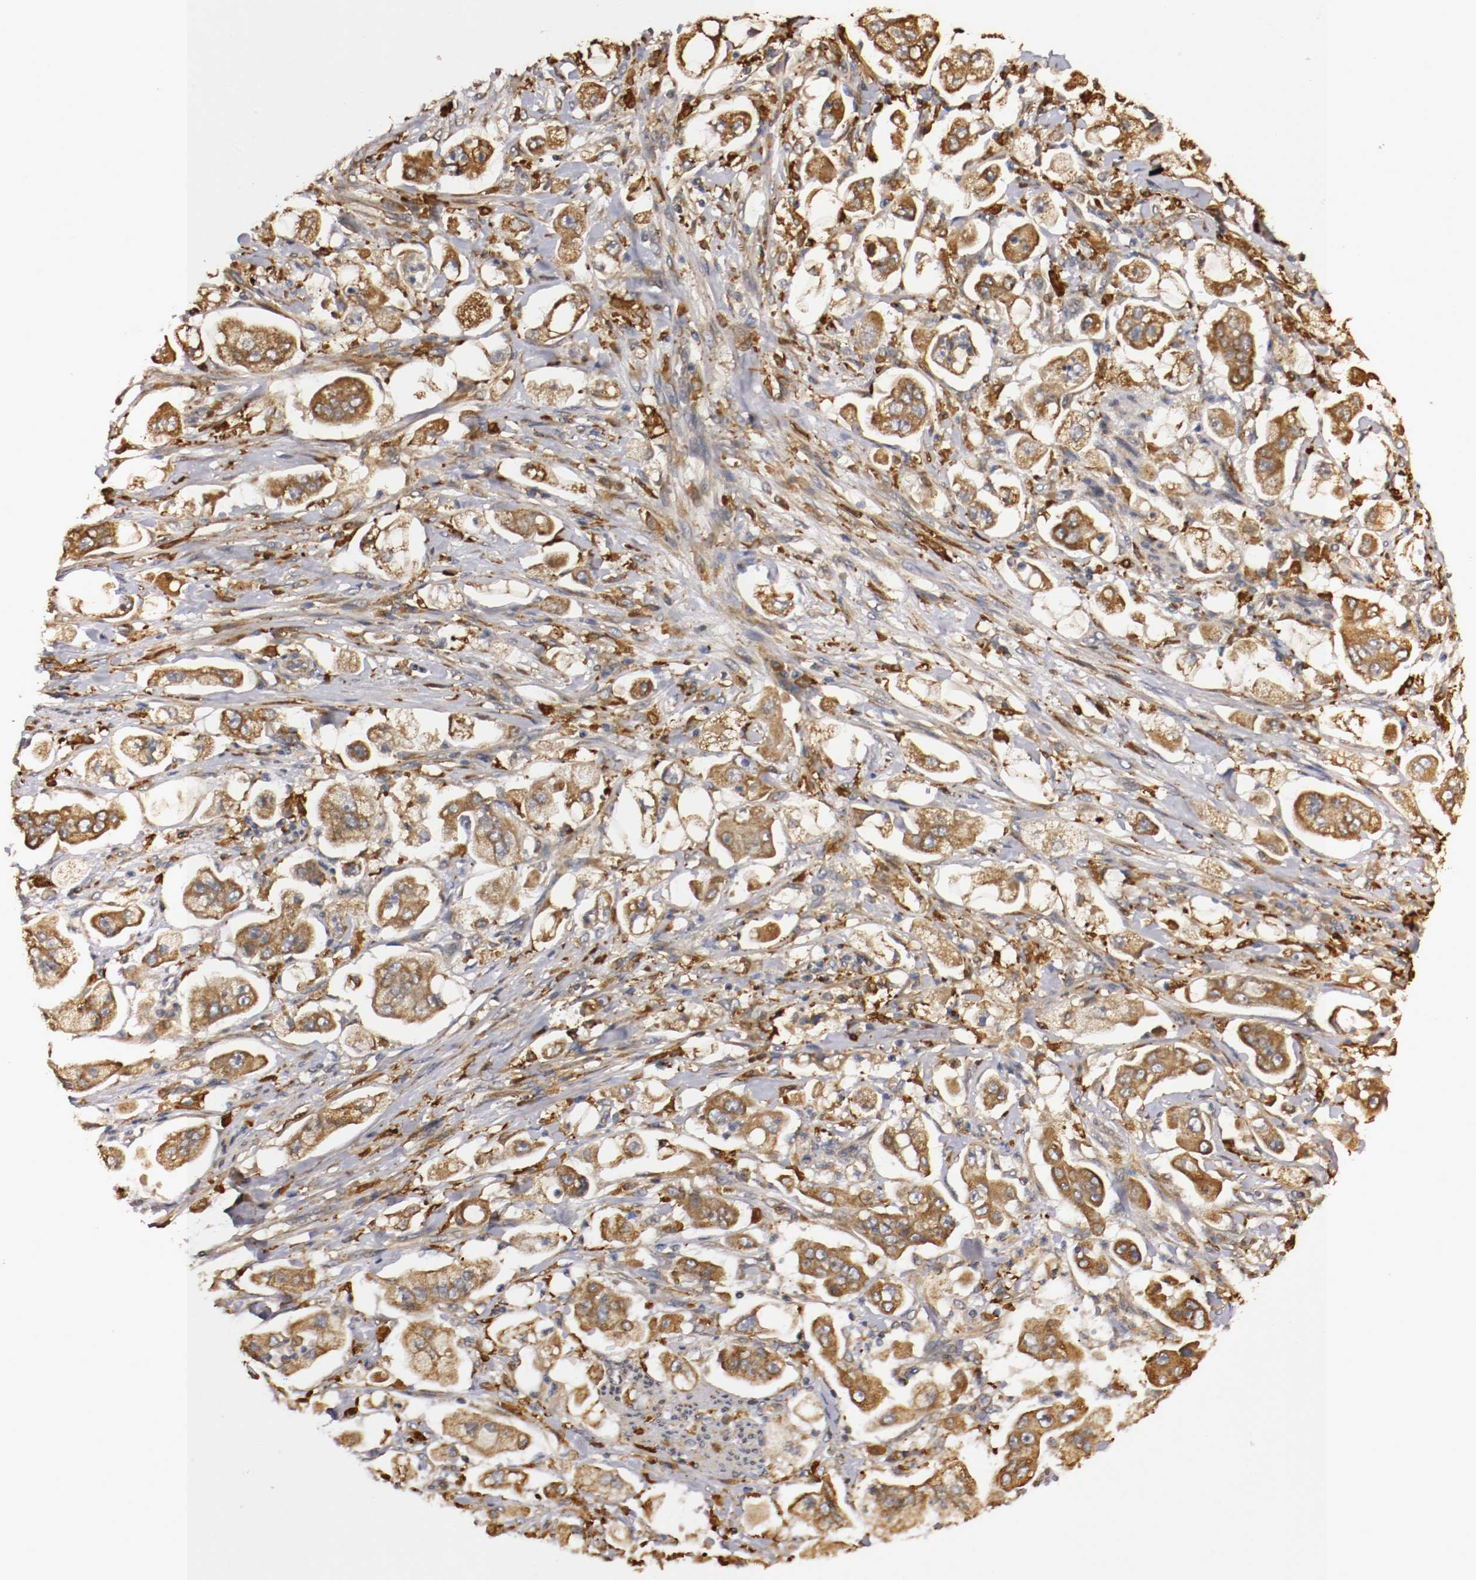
{"staining": {"intensity": "strong", "quantity": ">75%", "location": "cytoplasmic/membranous"}, "tissue": "stomach cancer", "cell_type": "Tumor cells", "image_type": "cancer", "snomed": [{"axis": "morphology", "description": "Adenocarcinoma, NOS"}, {"axis": "topography", "description": "Stomach"}], "caption": "A high amount of strong cytoplasmic/membranous positivity is seen in approximately >75% of tumor cells in adenocarcinoma (stomach) tissue. (Brightfield microscopy of DAB IHC at high magnification).", "gene": "VEZT", "patient": {"sex": "male", "age": 62}}